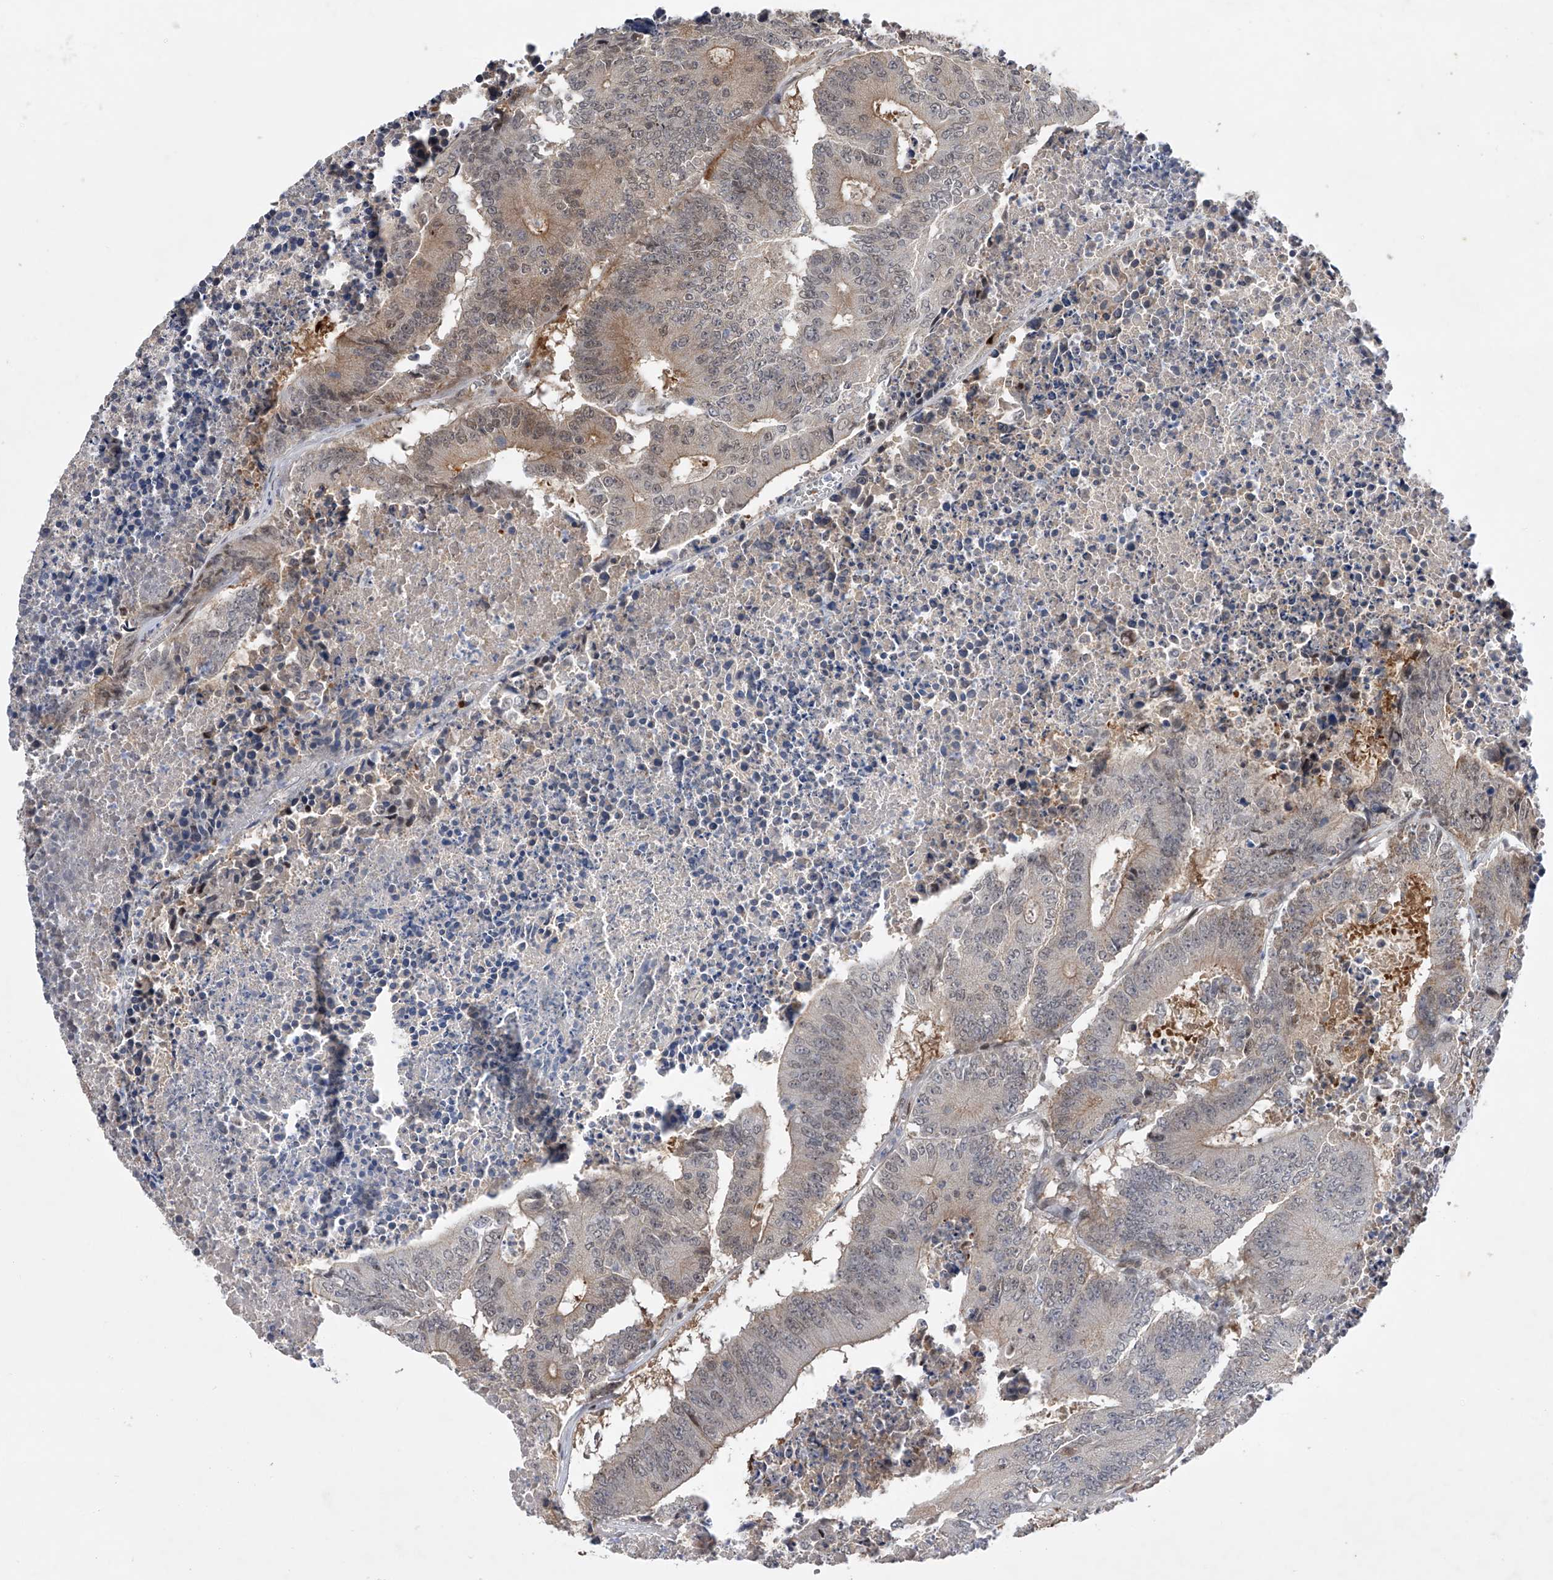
{"staining": {"intensity": "weak", "quantity": "<25%", "location": "cytoplasmic/membranous"}, "tissue": "colorectal cancer", "cell_type": "Tumor cells", "image_type": "cancer", "snomed": [{"axis": "morphology", "description": "Adenocarcinoma, NOS"}, {"axis": "topography", "description": "Colon"}], "caption": "Image shows no significant protein positivity in tumor cells of adenocarcinoma (colorectal).", "gene": "RWDD2A", "patient": {"sex": "male", "age": 87}}